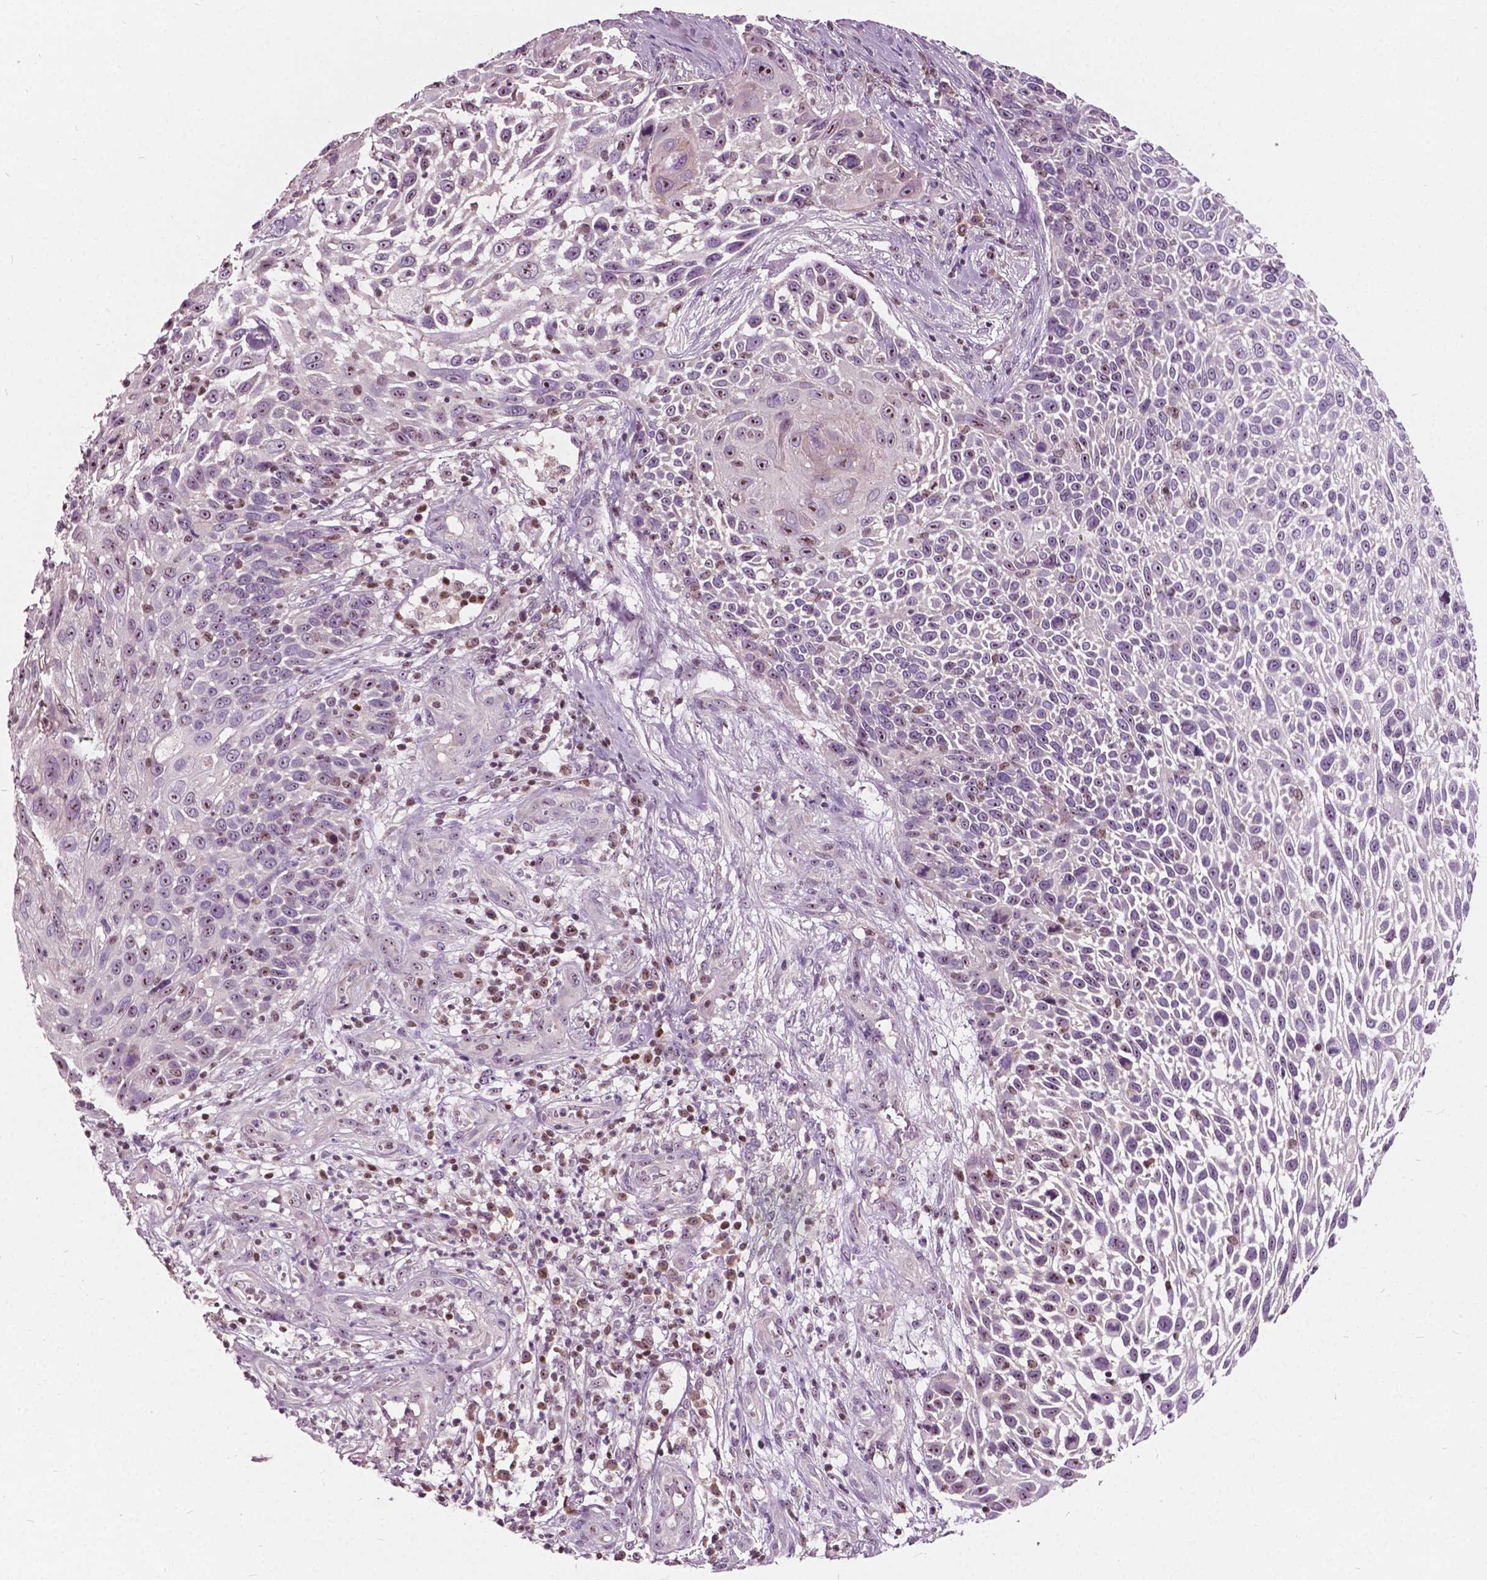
{"staining": {"intensity": "moderate", "quantity": "25%-75%", "location": "nuclear"}, "tissue": "skin cancer", "cell_type": "Tumor cells", "image_type": "cancer", "snomed": [{"axis": "morphology", "description": "Squamous cell carcinoma, NOS"}, {"axis": "topography", "description": "Skin"}], "caption": "A histopathology image of skin squamous cell carcinoma stained for a protein exhibits moderate nuclear brown staining in tumor cells.", "gene": "ODF3L2", "patient": {"sex": "male", "age": 92}}